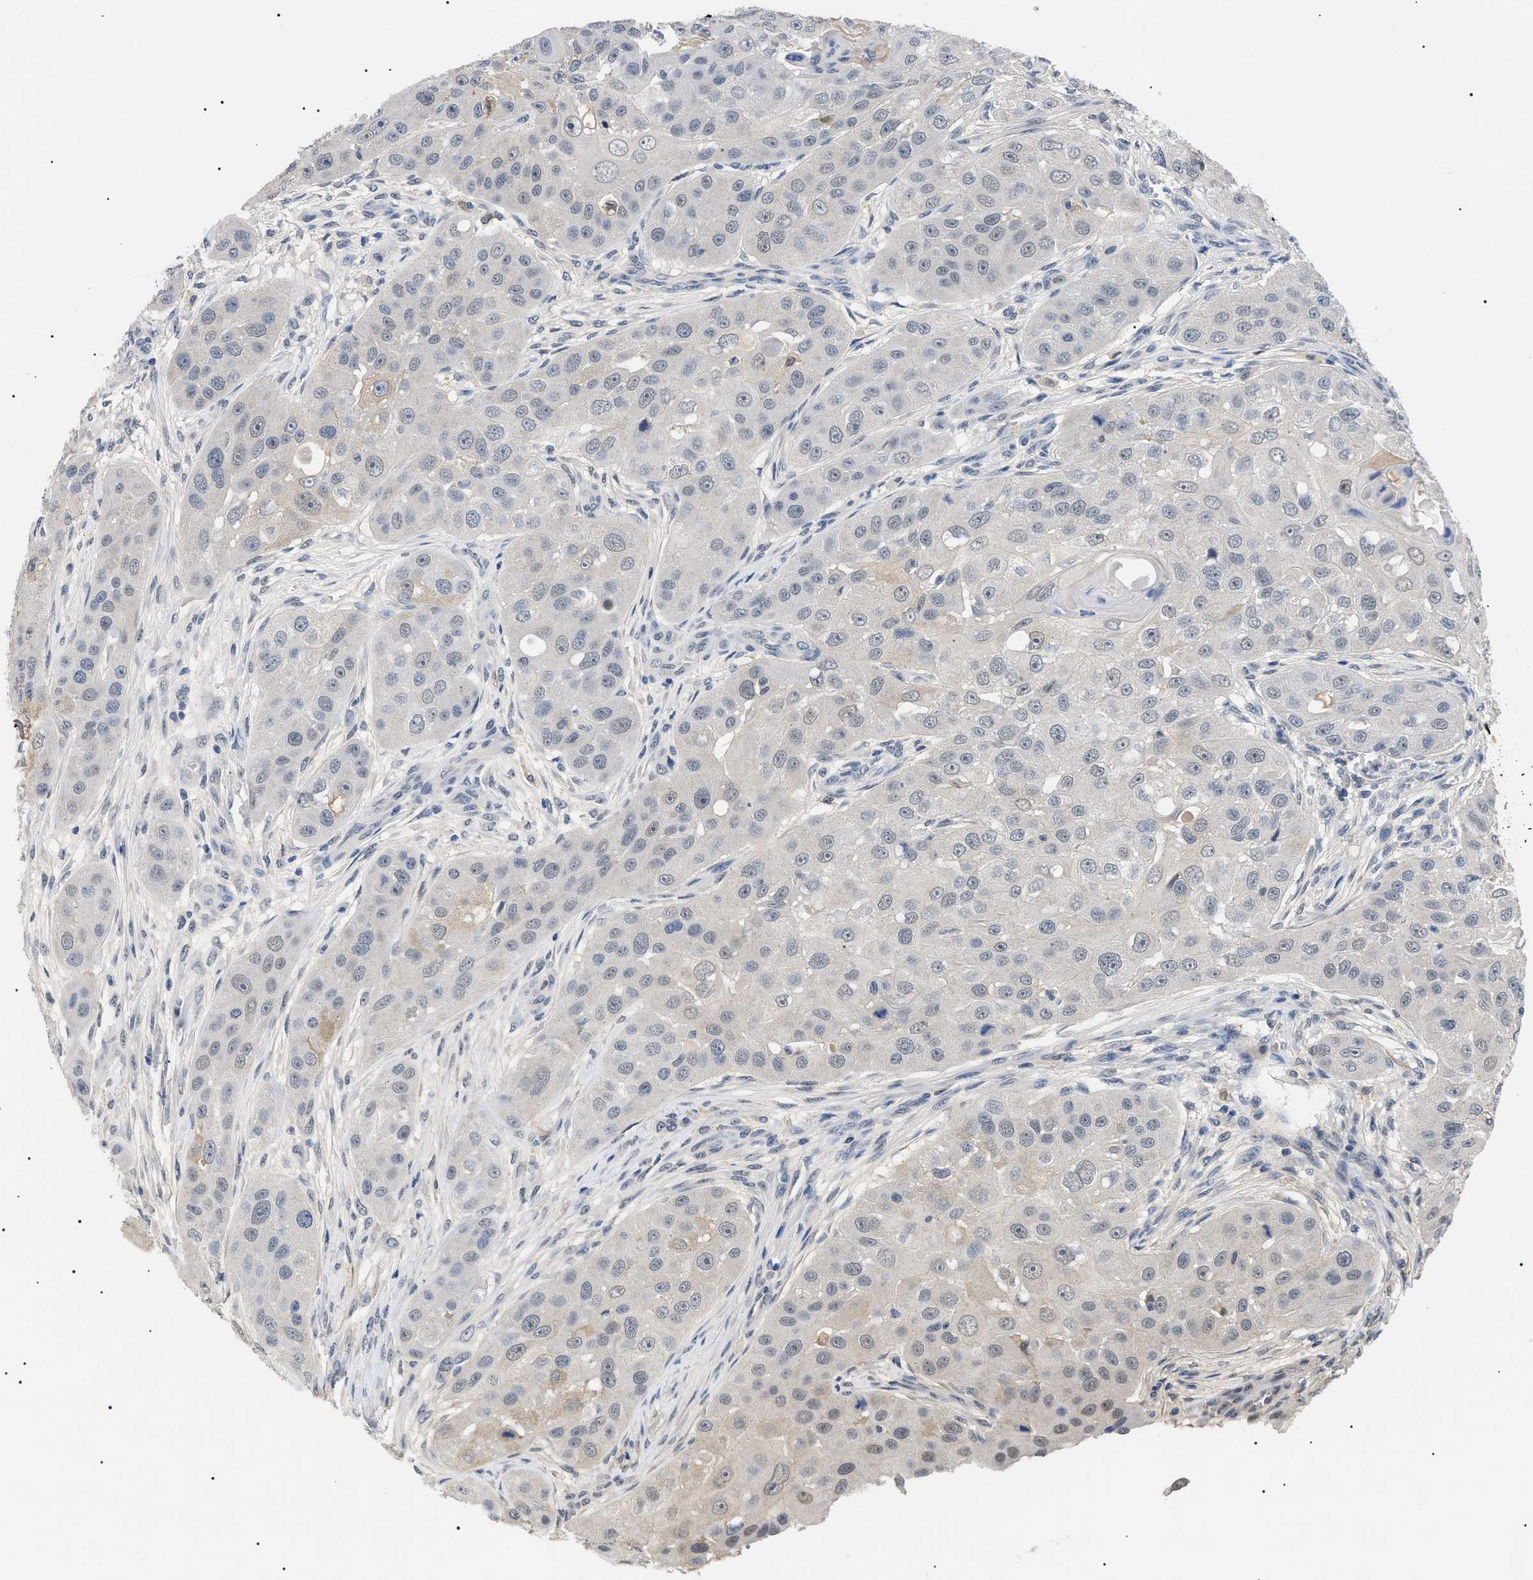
{"staining": {"intensity": "weak", "quantity": "25%-75%", "location": "cytoplasmic/membranous"}, "tissue": "head and neck cancer", "cell_type": "Tumor cells", "image_type": "cancer", "snomed": [{"axis": "morphology", "description": "Normal tissue, NOS"}, {"axis": "morphology", "description": "Squamous cell carcinoma, NOS"}, {"axis": "topography", "description": "Skeletal muscle"}, {"axis": "topography", "description": "Head-Neck"}], "caption": "A histopathology image showing weak cytoplasmic/membranous positivity in about 25%-75% of tumor cells in squamous cell carcinoma (head and neck), as visualized by brown immunohistochemical staining.", "gene": "PRRT2", "patient": {"sex": "male", "age": 51}}